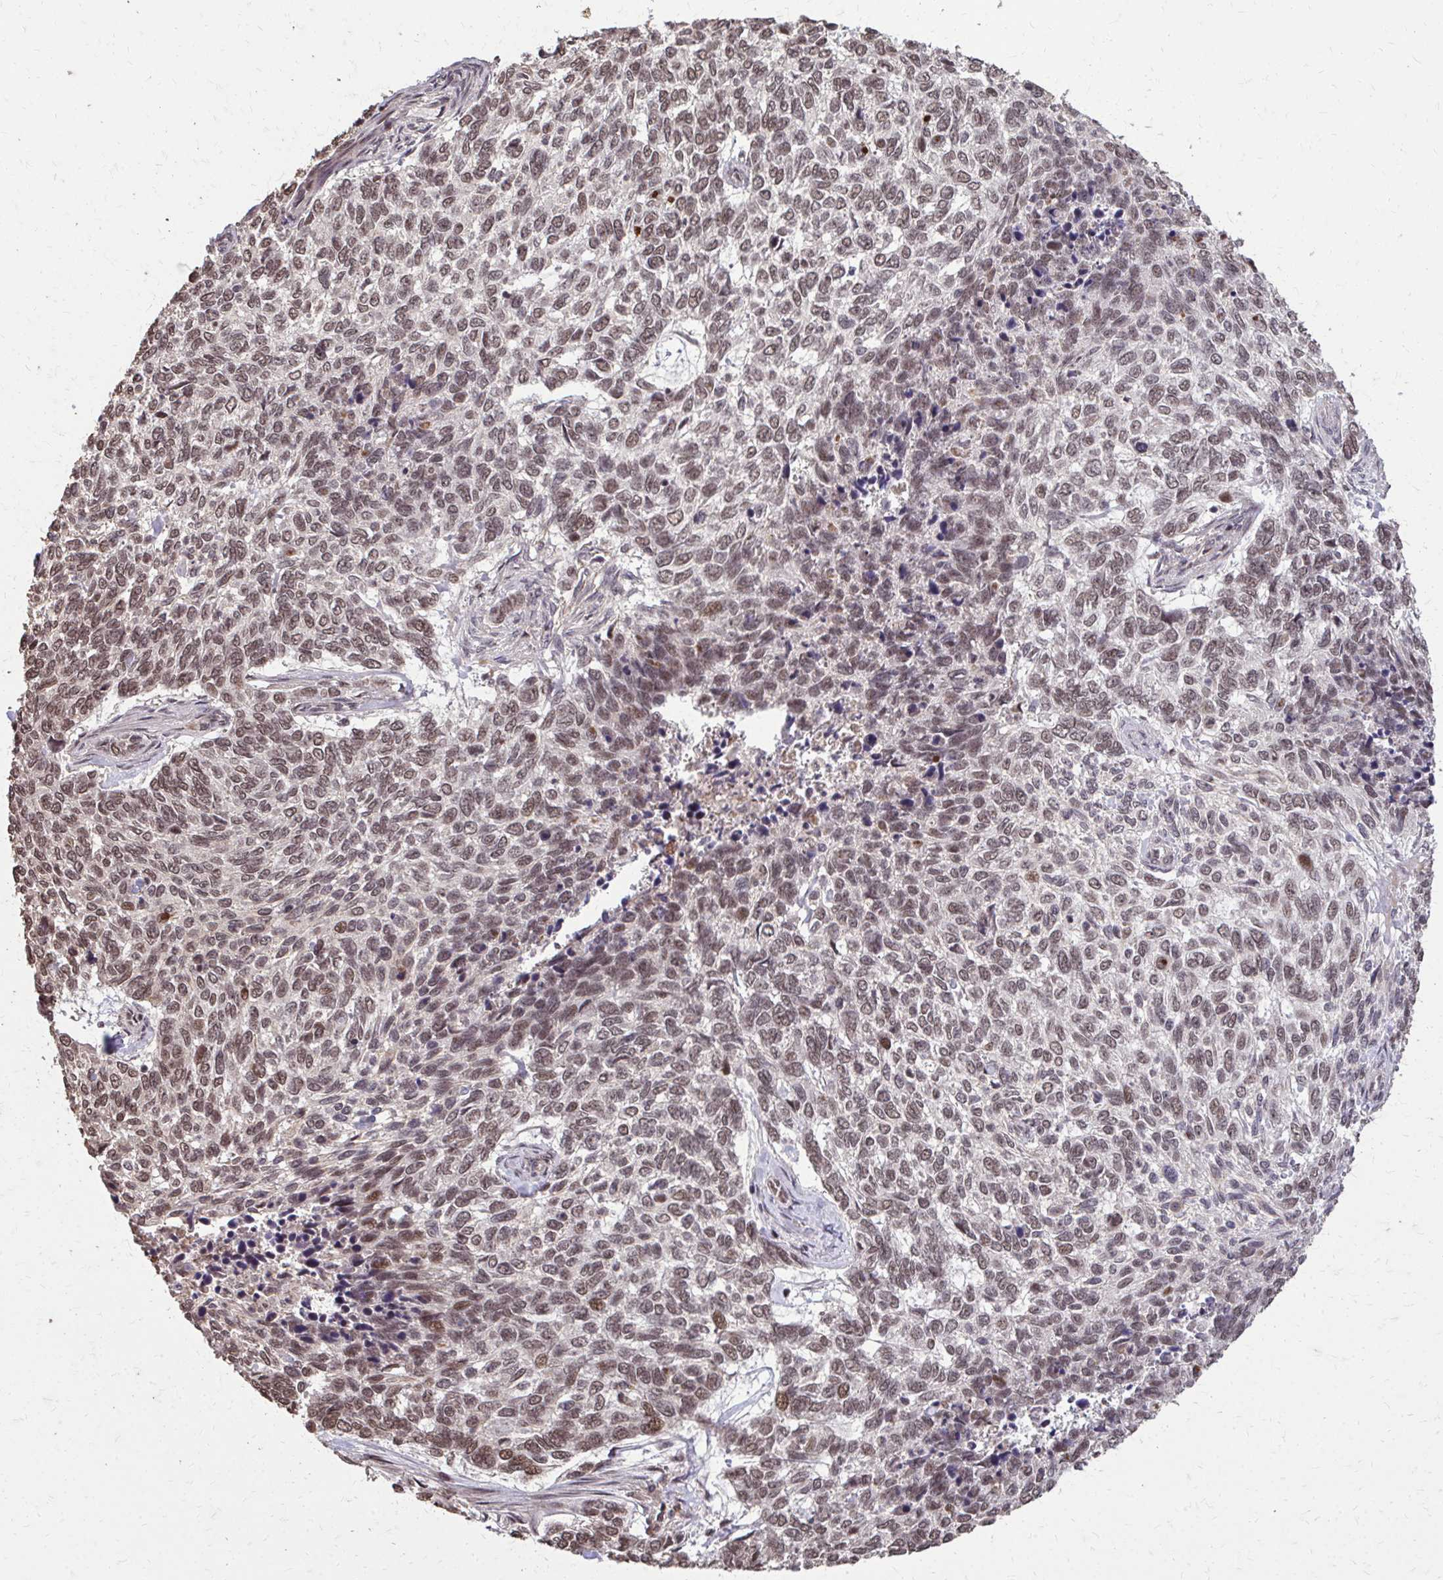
{"staining": {"intensity": "moderate", "quantity": ">75%", "location": "nuclear"}, "tissue": "skin cancer", "cell_type": "Tumor cells", "image_type": "cancer", "snomed": [{"axis": "morphology", "description": "Basal cell carcinoma"}, {"axis": "topography", "description": "Skin"}], "caption": "Basal cell carcinoma (skin) stained with a protein marker exhibits moderate staining in tumor cells.", "gene": "SS18", "patient": {"sex": "female", "age": 65}}